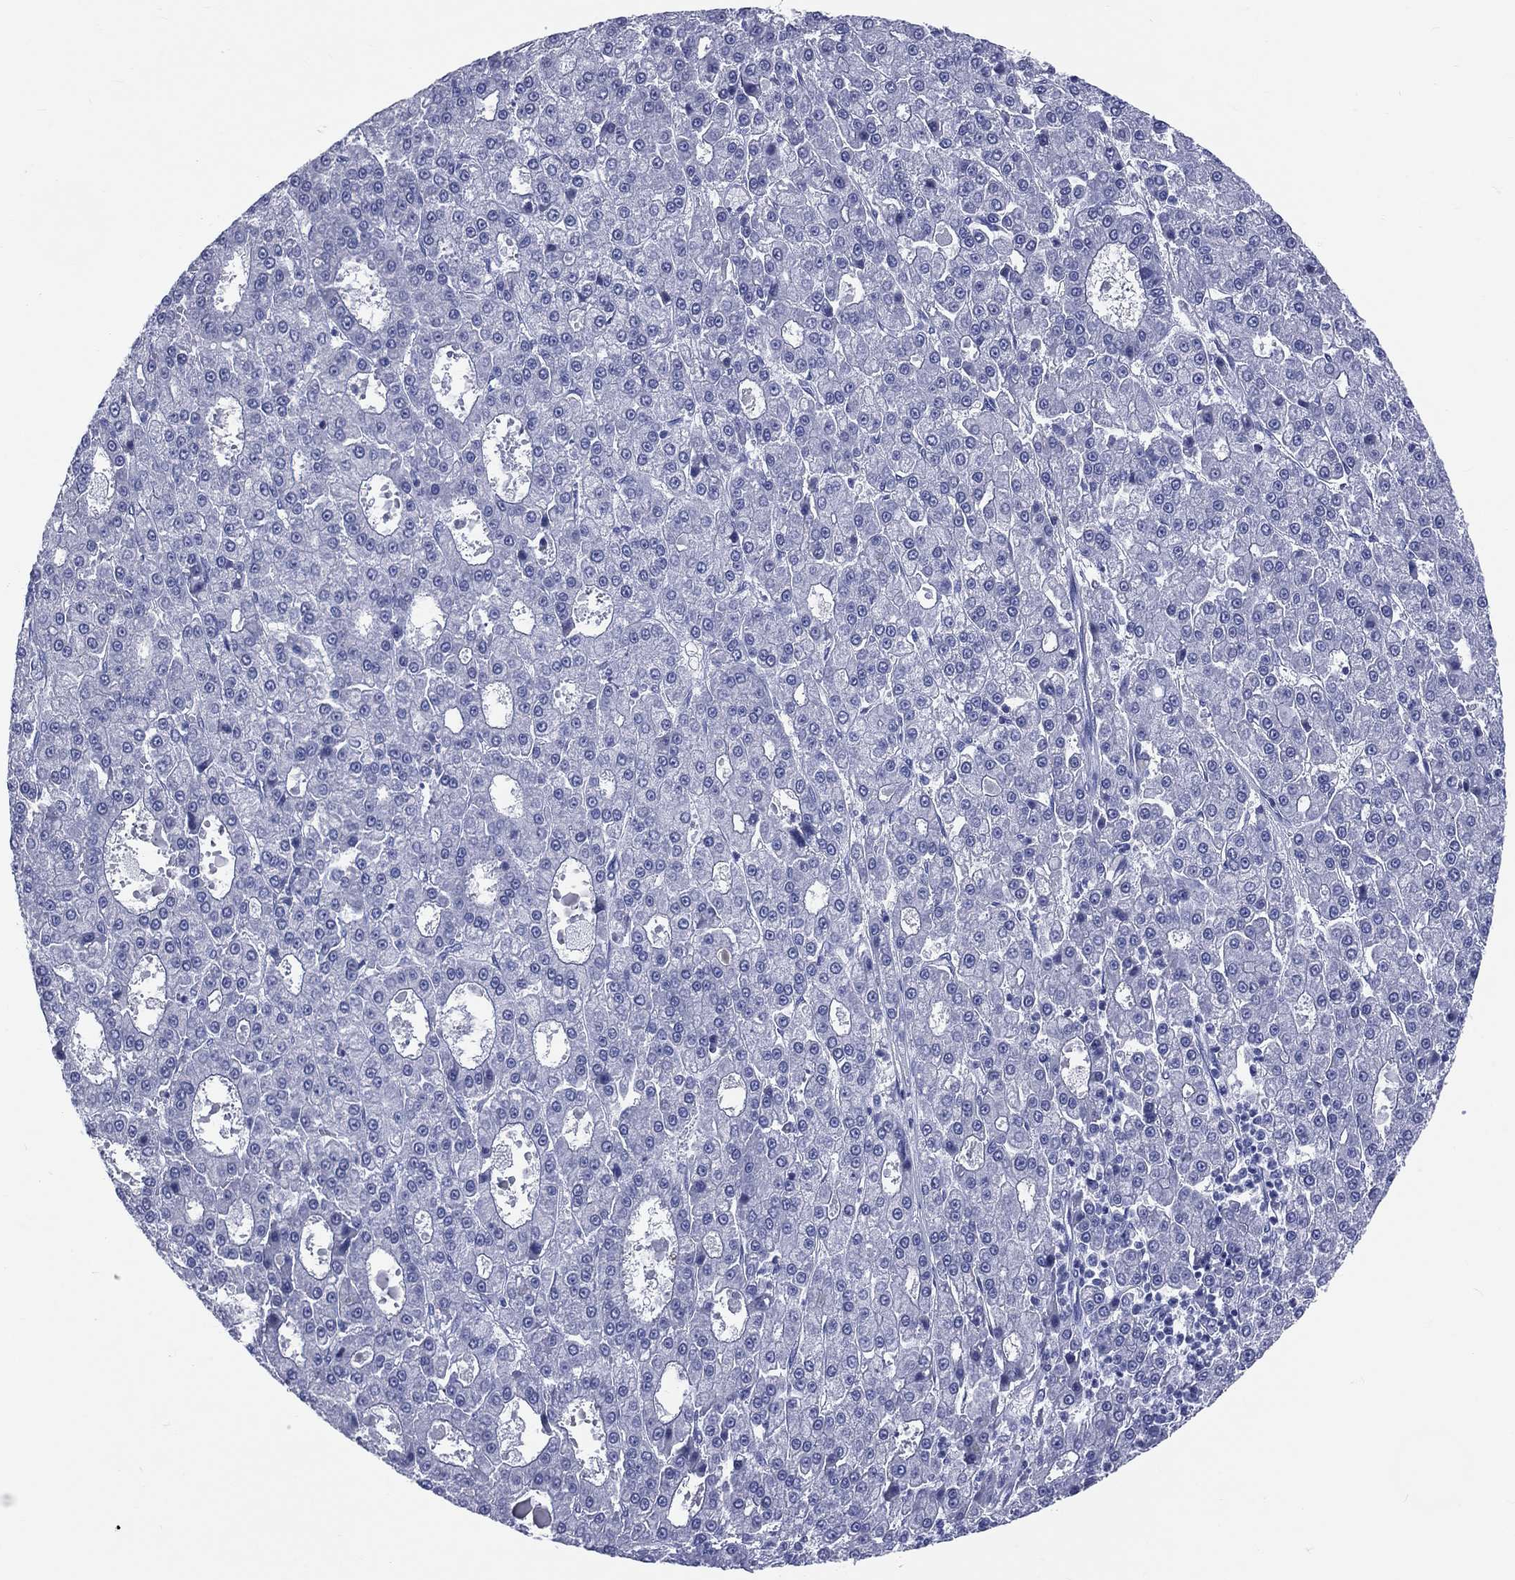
{"staining": {"intensity": "negative", "quantity": "none", "location": "none"}, "tissue": "liver cancer", "cell_type": "Tumor cells", "image_type": "cancer", "snomed": [{"axis": "morphology", "description": "Carcinoma, Hepatocellular, NOS"}, {"axis": "topography", "description": "Liver"}], "caption": "High power microscopy histopathology image of an immunohistochemistry image of hepatocellular carcinoma (liver), revealing no significant staining in tumor cells.", "gene": "CYLC1", "patient": {"sex": "male", "age": 70}}